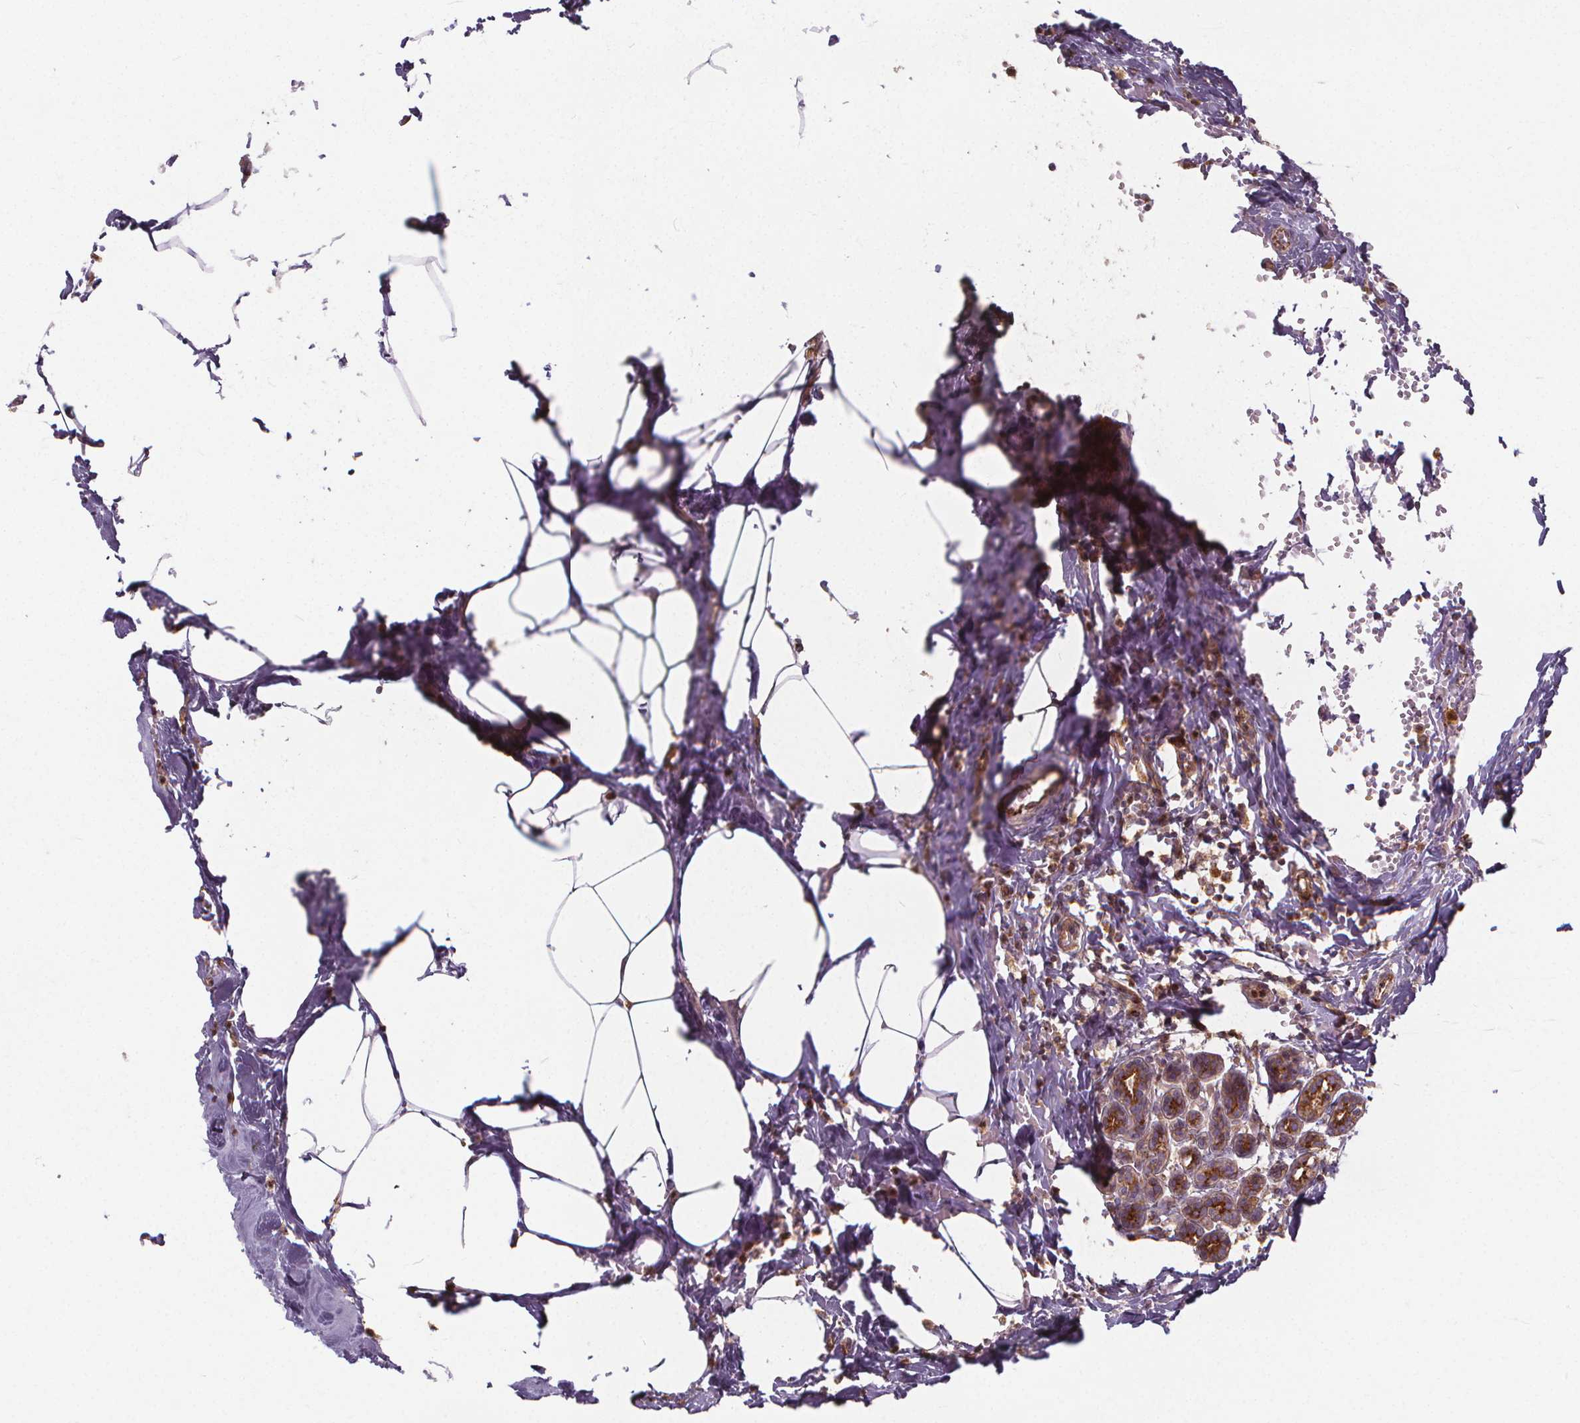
{"staining": {"intensity": "moderate", "quantity": ">75%", "location": "cytoplasmic/membranous"}, "tissue": "breast cancer", "cell_type": "Tumor cells", "image_type": "cancer", "snomed": [{"axis": "morphology", "description": "Duct carcinoma"}, {"axis": "topography", "description": "Breast"}], "caption": "IHC image of neoplastic tissue: human infiltrating ductal carcinoma (breast) stained using immunohistochemistry reveals medium levels of moderate protein expression localized specifically in the cytoplasmic/membranous of tumor cells, appearing as a cytoplasmic/membranous brown color.", "gene": "CLINT1", "patient": {"sex": "female", "age": 59}}